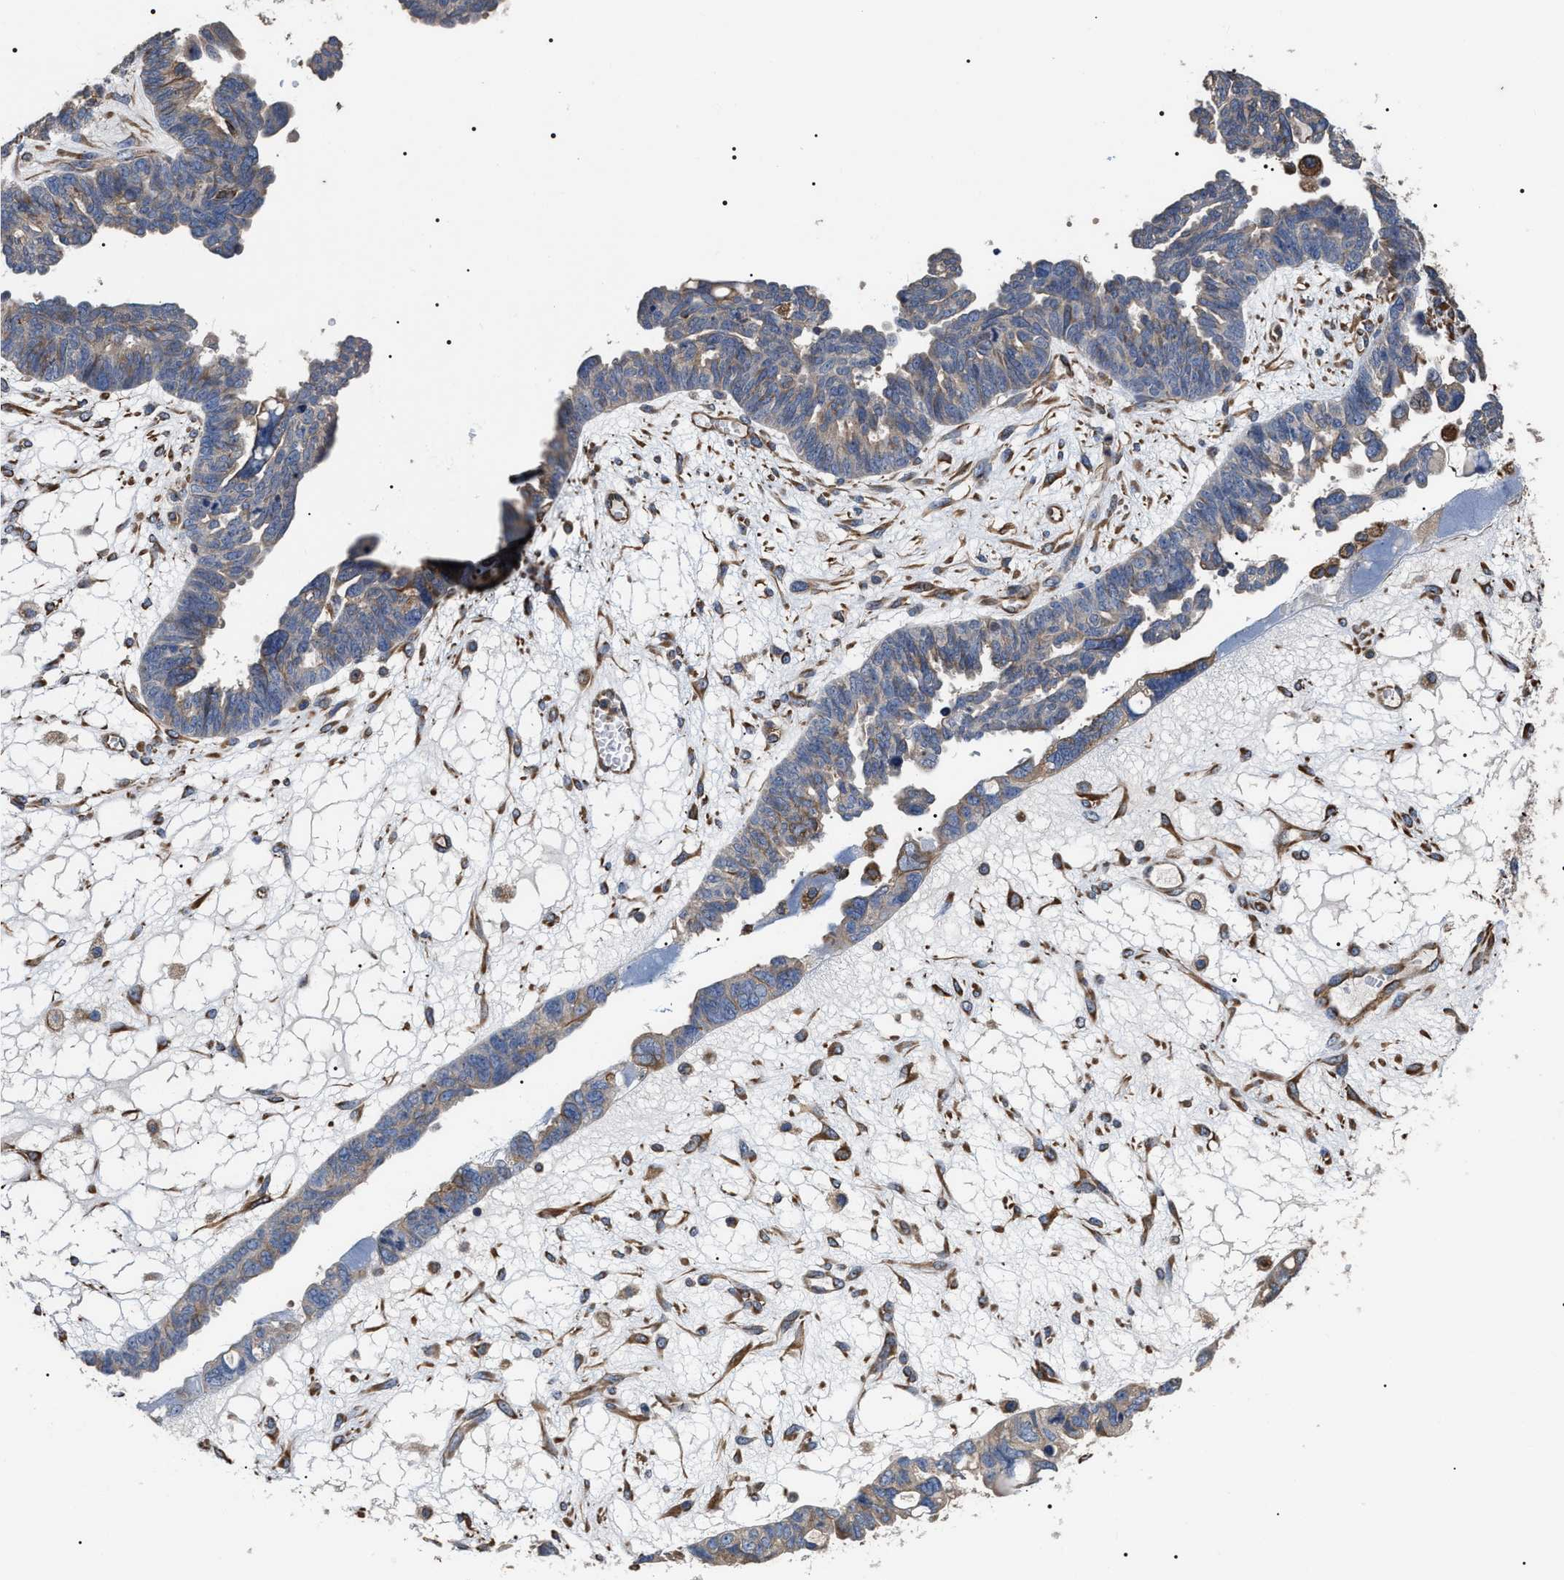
{"staining": {"intensity": "weak", "quantity": "25%-75%", "location": "cytoplasmic/membranous"}, "tissue": "ovarian cancer", "cell_type": "Tumor cells", "image_type": "cancer", "snomed": [{"axis": "morphology", "description": "Cystadenocarcinoma, serous, NOS"}, {"axis": "topography", "description": "Ovary"}], "caption": "Protein analysis of ovarian cancer (serous cystadenocarcinoma) tissue demonstrates weak cytoplasmic/membranous expression in about 25%-75% of tumor cells.", "gene": "TSPAN33", "patient": {"sex": "female", "age": 79}}